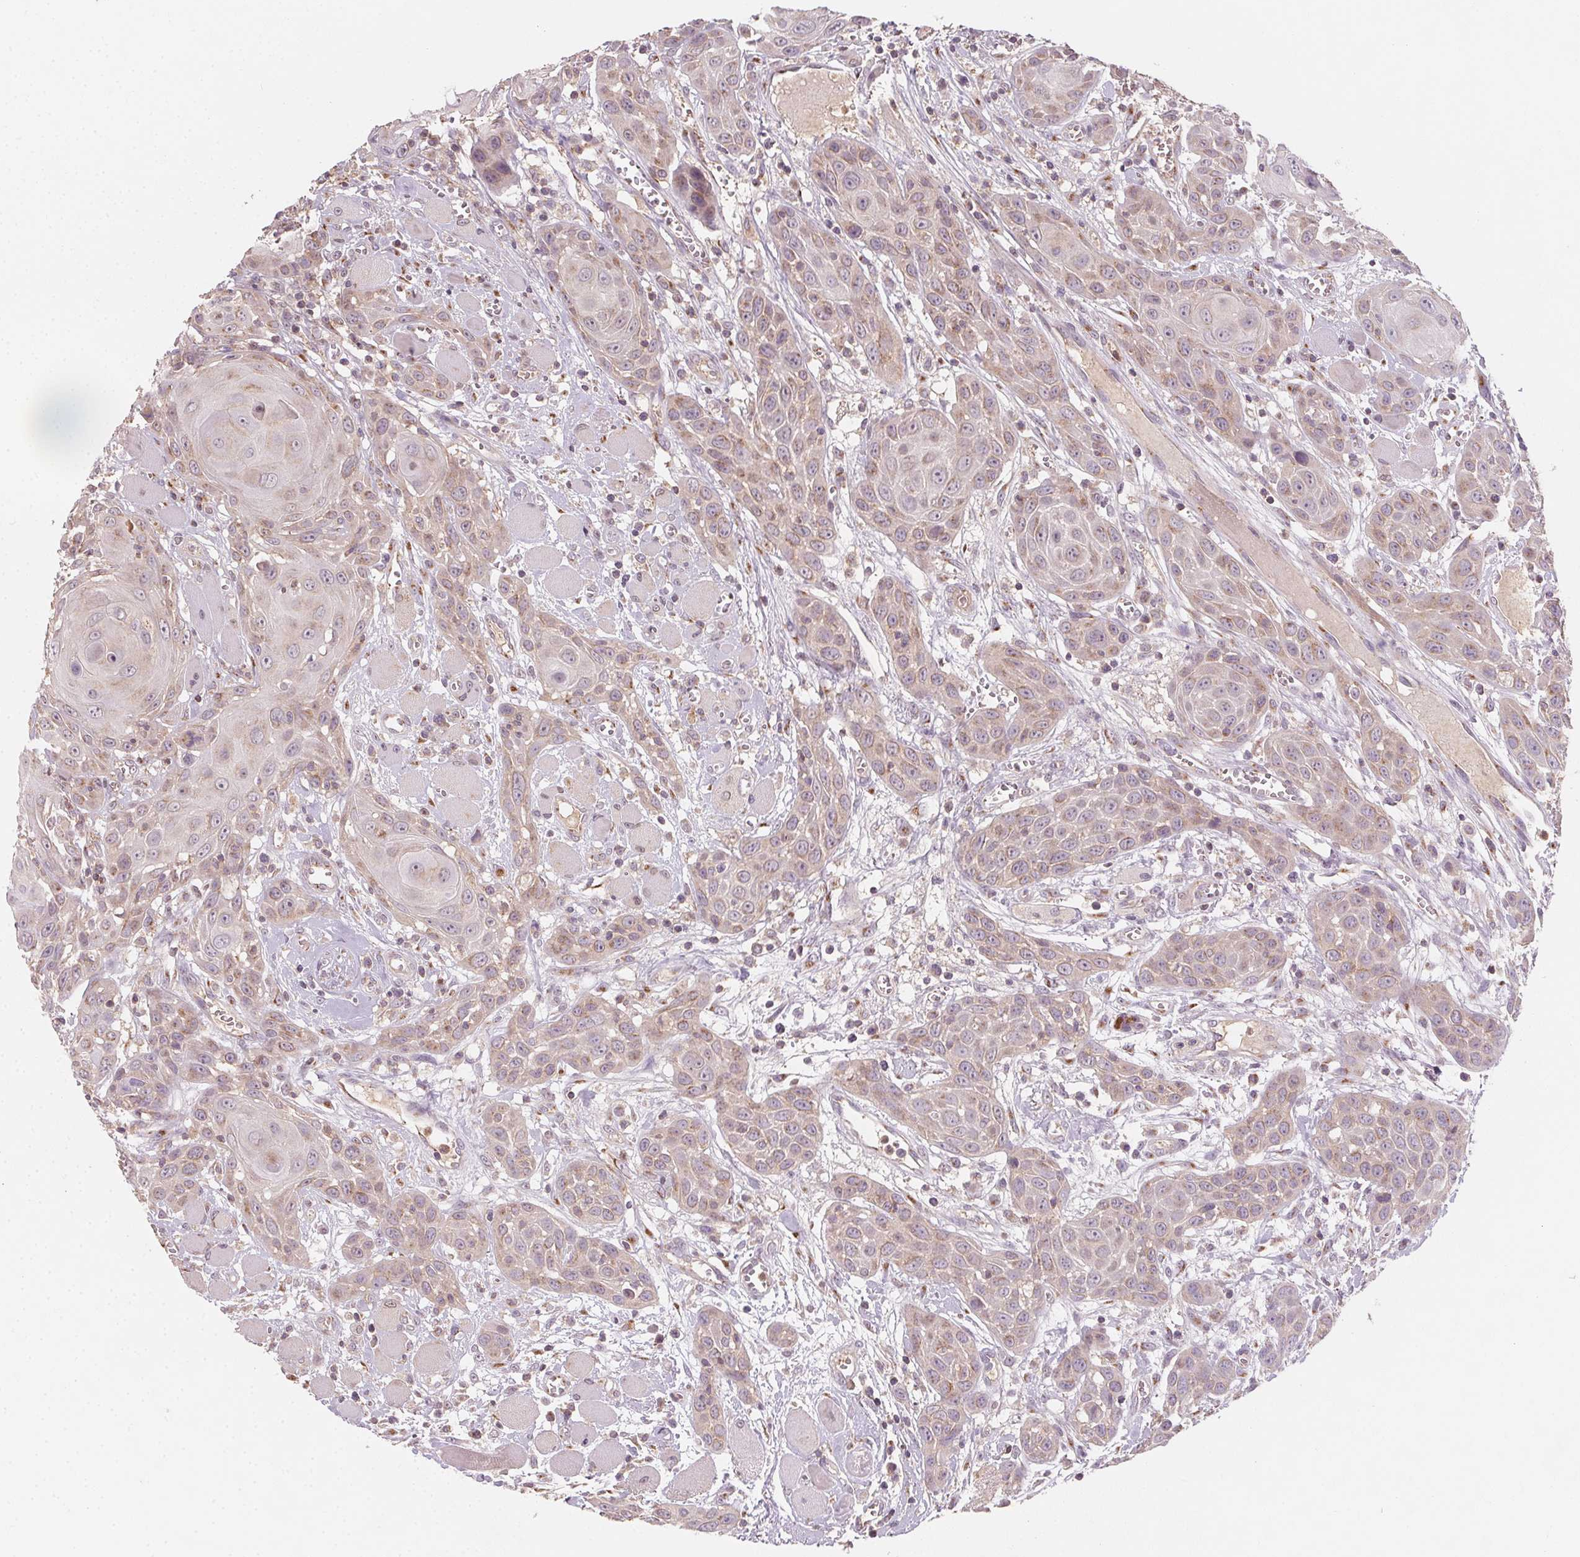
{"staining": {"intensity": "weak", "quantity": "25%-75%", "location": "cytoplasmic/membranous"}, "tissue": "head and neck cancer", "cell_type": "Tumor cells", "image_type": "cancer", "snomed": [{"axis": "morphology", "description": "Squamous cell carcinoma, NOS"}, {"axis": "topography", "description": "Head-Neck"}], "caption": "Brown immunohistochemical staining in head and neck squamous cell carcinoma exhibits weak cytoplasmic/membranous expression in approximately 25%-75% of tumor cells.", "gene": "AP1S1", "patient": {"sex": "female", "age": 80}}